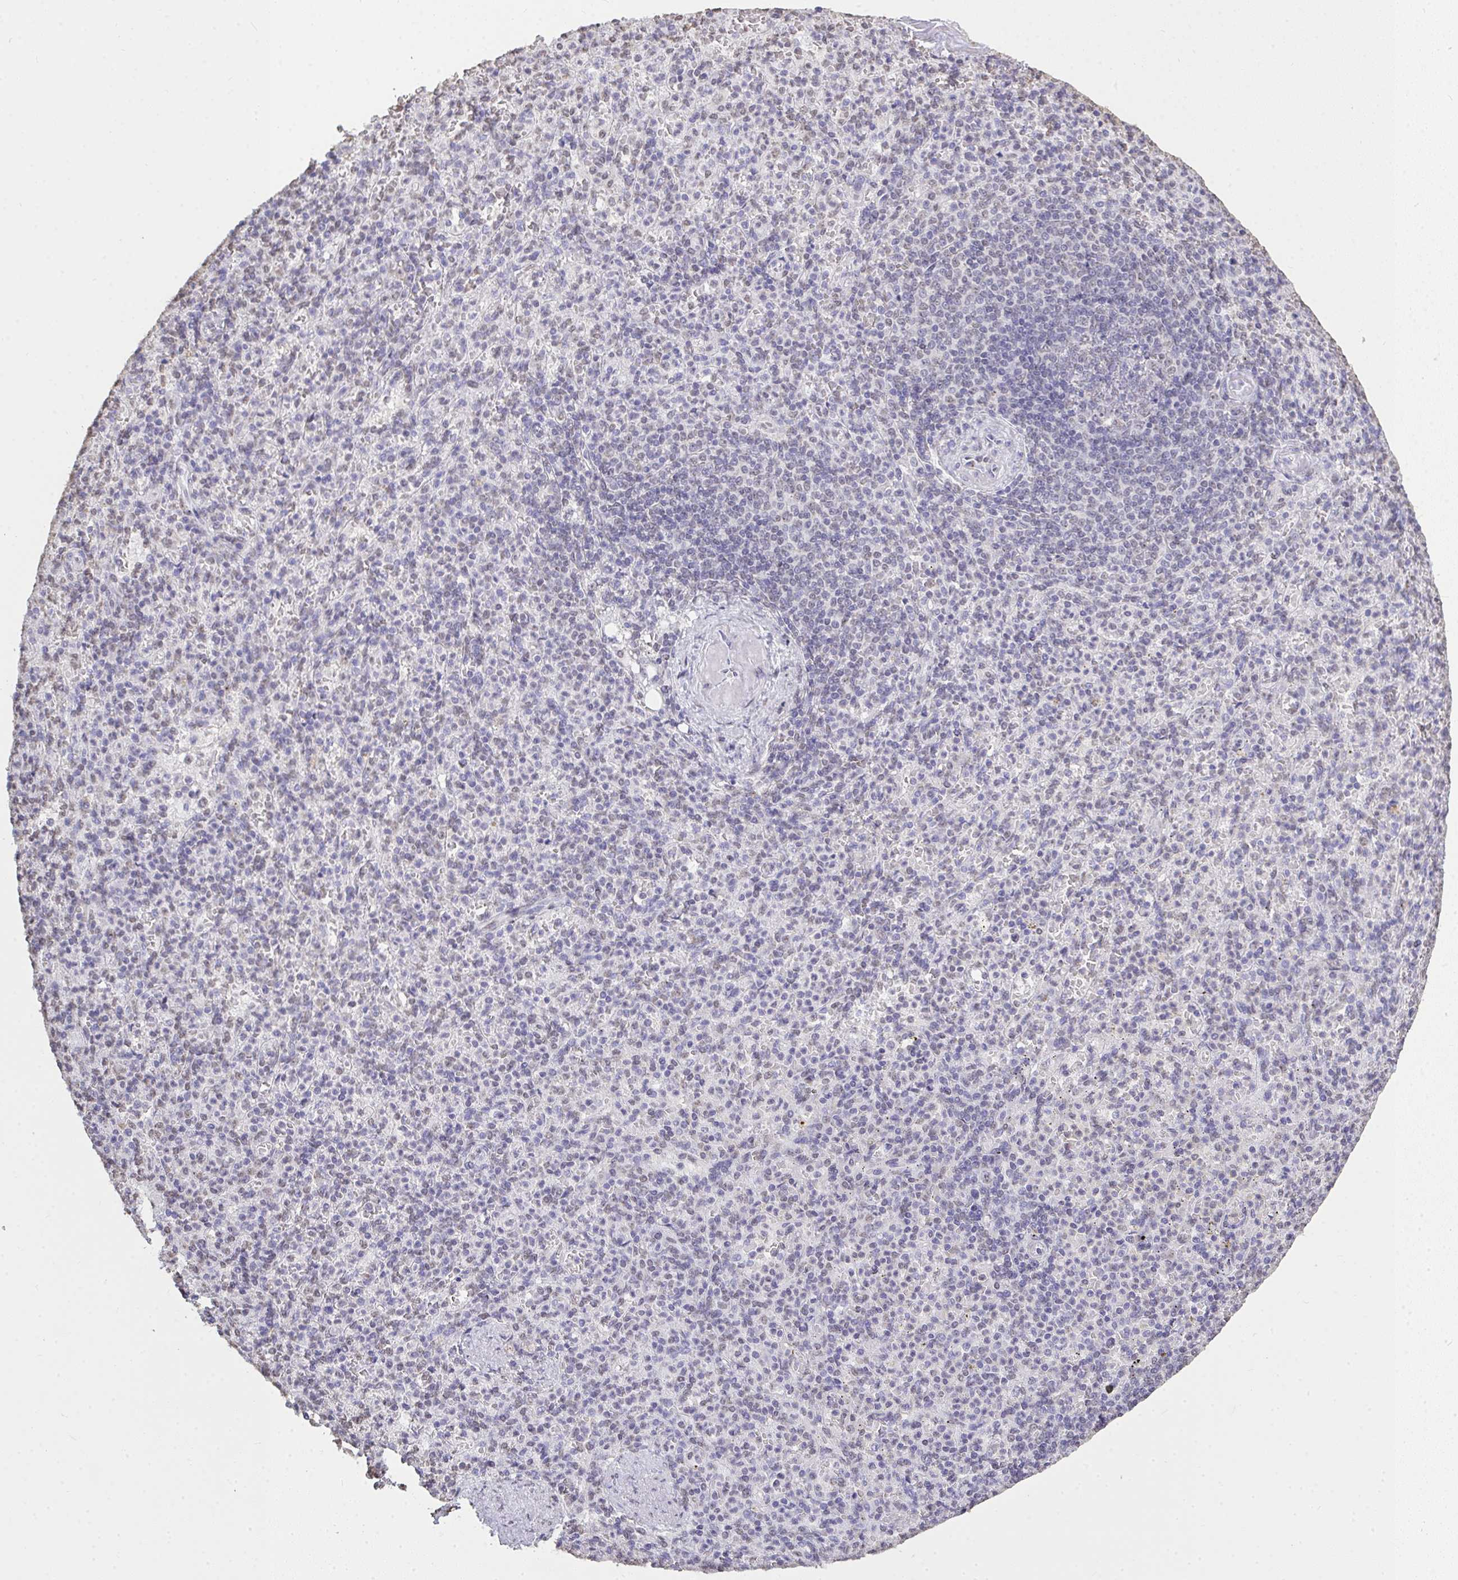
{"staining": {"intensity": "weak", "quantity": "<25%", "location": "nuclear"}, "tissue": "spleen", "cell_type": "Cells in red pulp", "image_type": "normal", "snomed": [{"axis": "morphology", "description": "Normal tissue, NOS"}, {"axis": "topography", "description": "Spleen"}], "caption": "Immunohistochemistry (IHC) of unremarkable human spleen displays no expression in cells in red pulp.", "gene": "SEMA6B", "patient": {"sex": "female", "age": 74}}